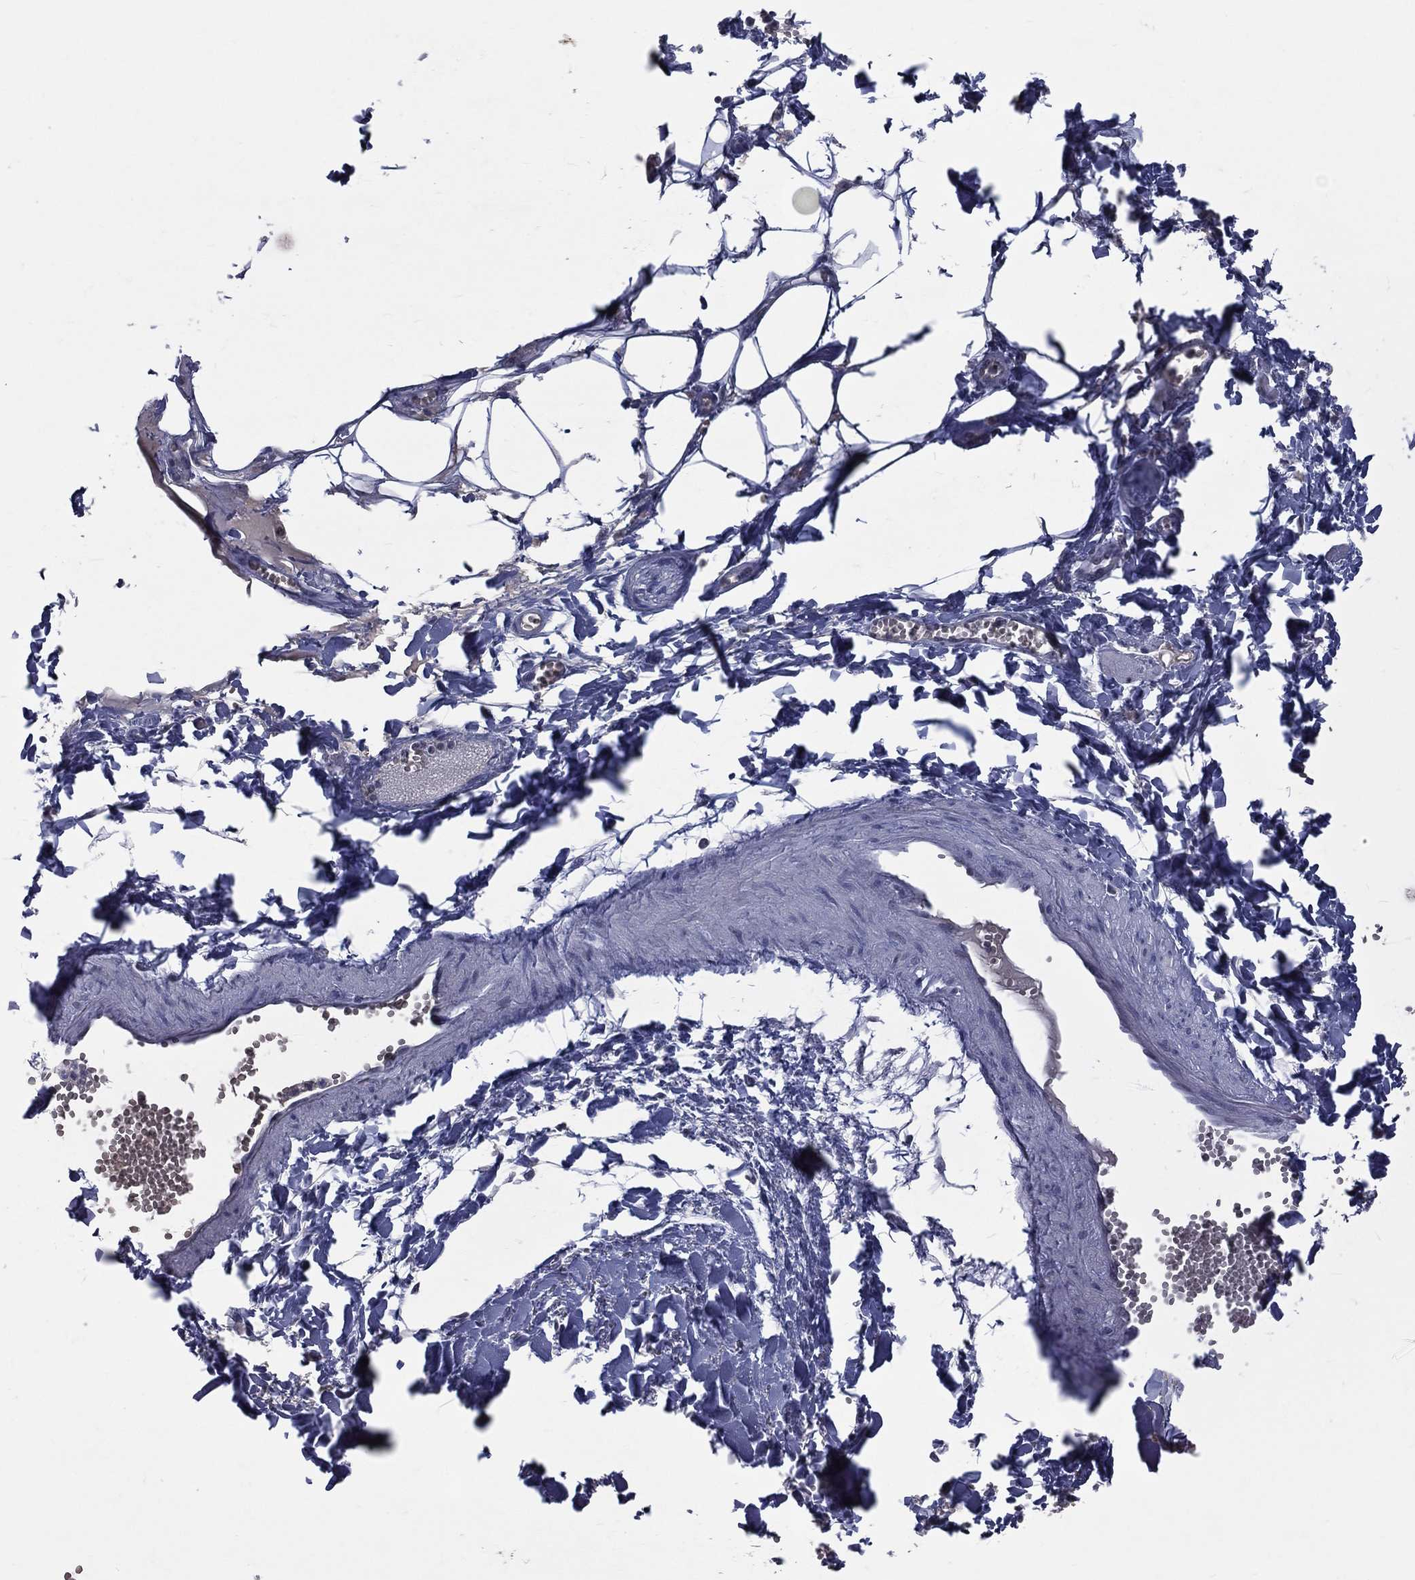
{"staining": {"intensity": "negative", "quantity": "none", "location": "none"}, "tissue": "adipose tissue", "cell_type": "Adipocytes", "image_type": "normal", "snomed": [{"axis": "morphology", "description": "Normal tissue, NOS"}, {"axis": "morphology", "description": "Squamous cell carcinoma, NOS"}, {"axis": "topography", "description": "Cartilage tissue"}, {"axis": "topography", "description": "Lung"}], "caption": "IHC image of normal adipose tissue: adipose tissue stained with DAB exhibits no significant protein positivity in adipocytes.", "gene": "DSG4", "patient": {"sex": "male", "age": 66}}